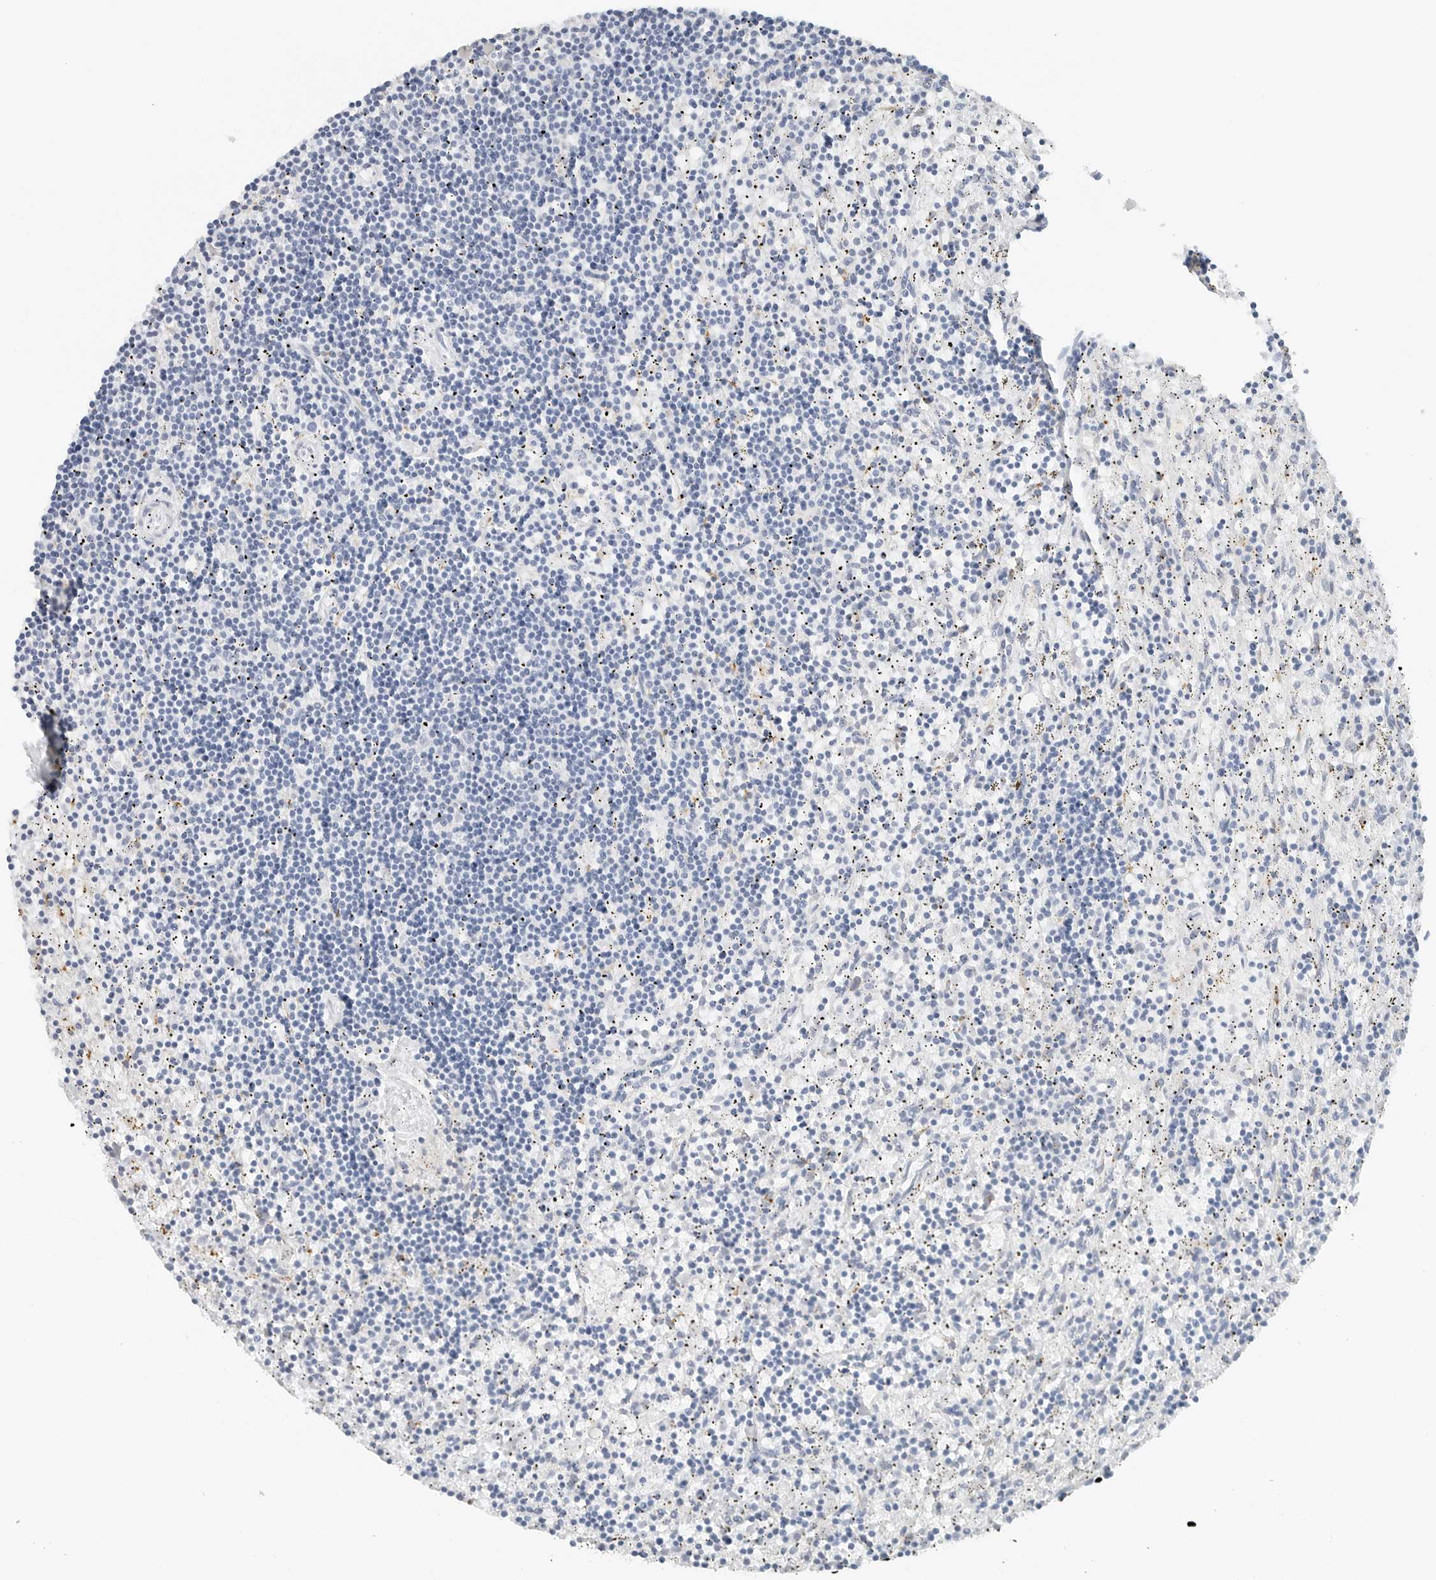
{"staining": {"intensity": "negative", "quantity": "none", "location": "none"}, "tissue": "lymphoma", "cell_type": "Tumor cells", "image_type": "cancer", "snomed": [{"axis": "morphology", "description": "Malignant lymphoma, non-Hodgkin's type, Low grade"}, {"axis": "topography", "description": "Spleen"}], "caption": "IHC of human lymphoma shows no positivity in tumor cells. (Stains: DAB (3,3'-diaminobenzidine) IHC with hematoxylin counter stain, Microscopy: brightfield microscopy at high magnification).", "gene": "P4HA2", "patient": {"sex": "male", "age": 76}}